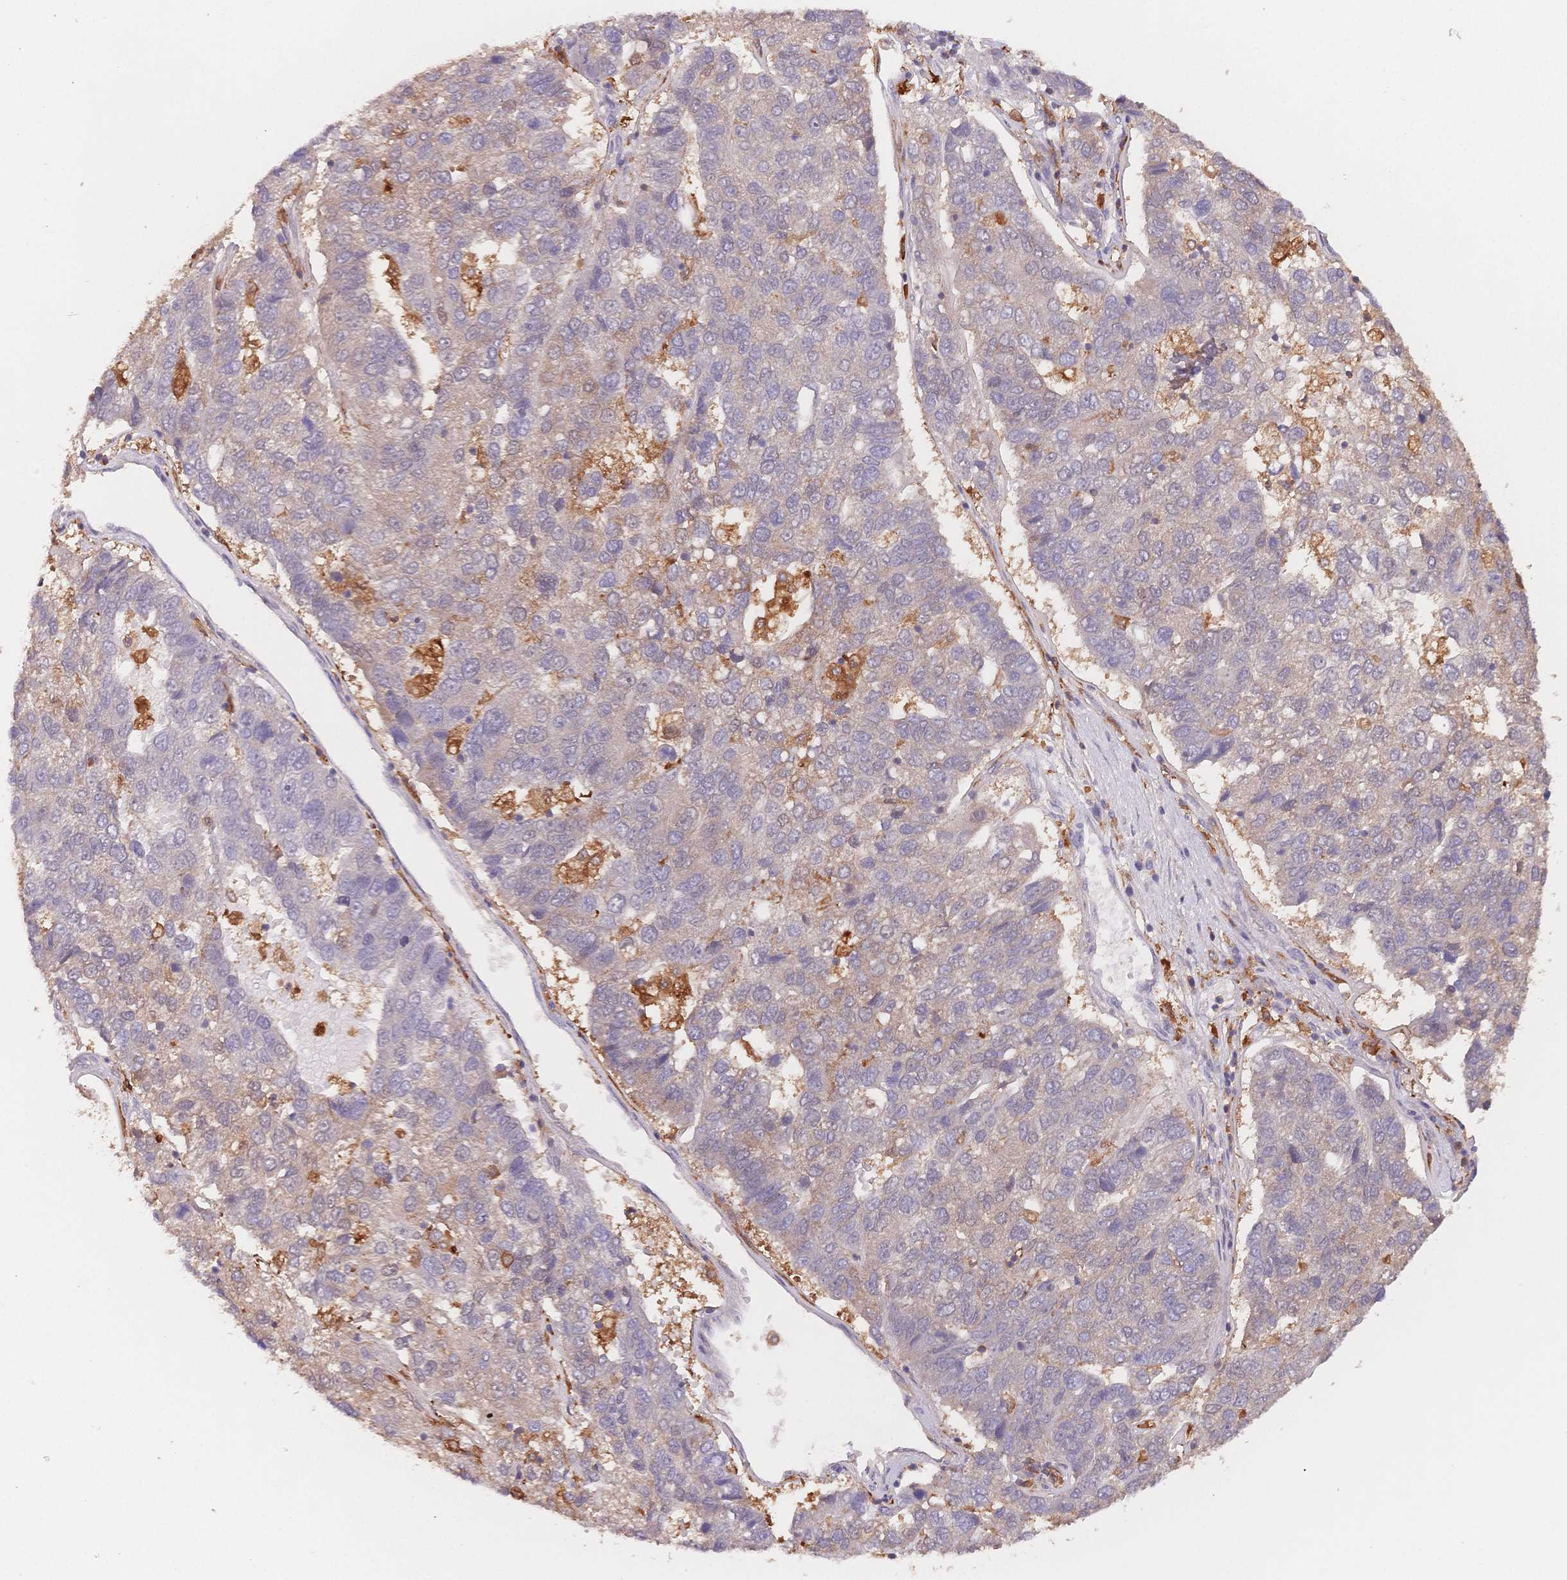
{"staining": {"intensity": "negative", "quantity": "none", "location": "none"}, "tissue": "pancreatic cancer", "cell_type": "Tumor cells", "image_type": "cancer", "snomed": [{"axis": "morphology", "description": "Adenocarcinoma, NOS"}, {"axis": "topography", "description": "Pancreas"}], "caption": "Tumor cells are negative for protein expression in human pancreatic cancer (adenocarcinoma).", "gene": "C12orf75", "patient": {"sex": "female", "age": 61}}